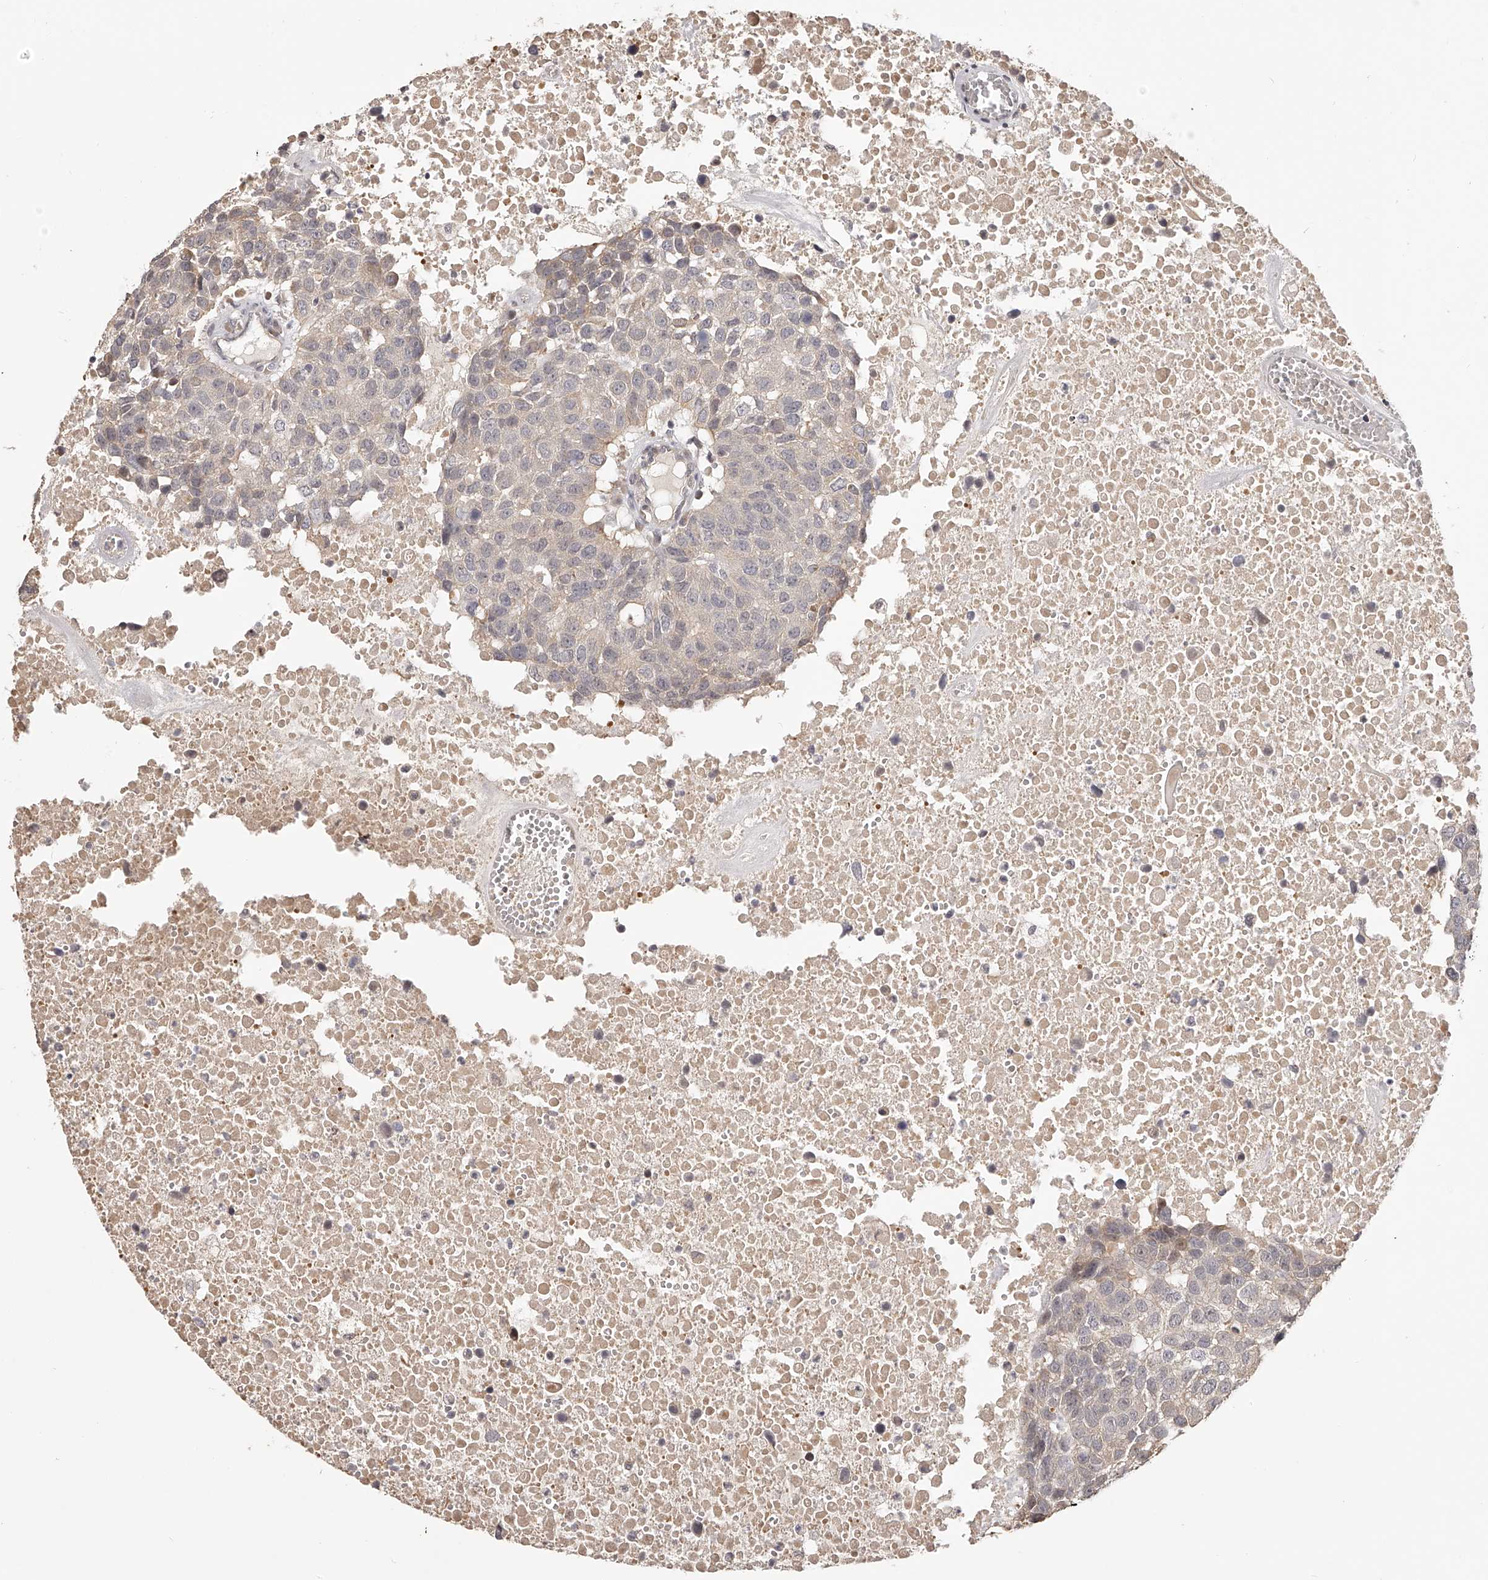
{"staining": {"intensity": "negative", "quantity": "none", "location": "none"}, "tissue": "head and neck cancer", "cell_type": "Tumor cells", "image_type": "cancer", "snomed": [{"axis": "morphology", "description": "Squamous cell carcinoma, NOS"}, {"axis": "topography", "description": "Head-Neck"}], "caption": "Head and neck squamous cell carcinoma stained for a protein using IHC reveals no staining tumor cells.", "gene": "ZNF582", "patient": {"sex": "male", "age": 66}}